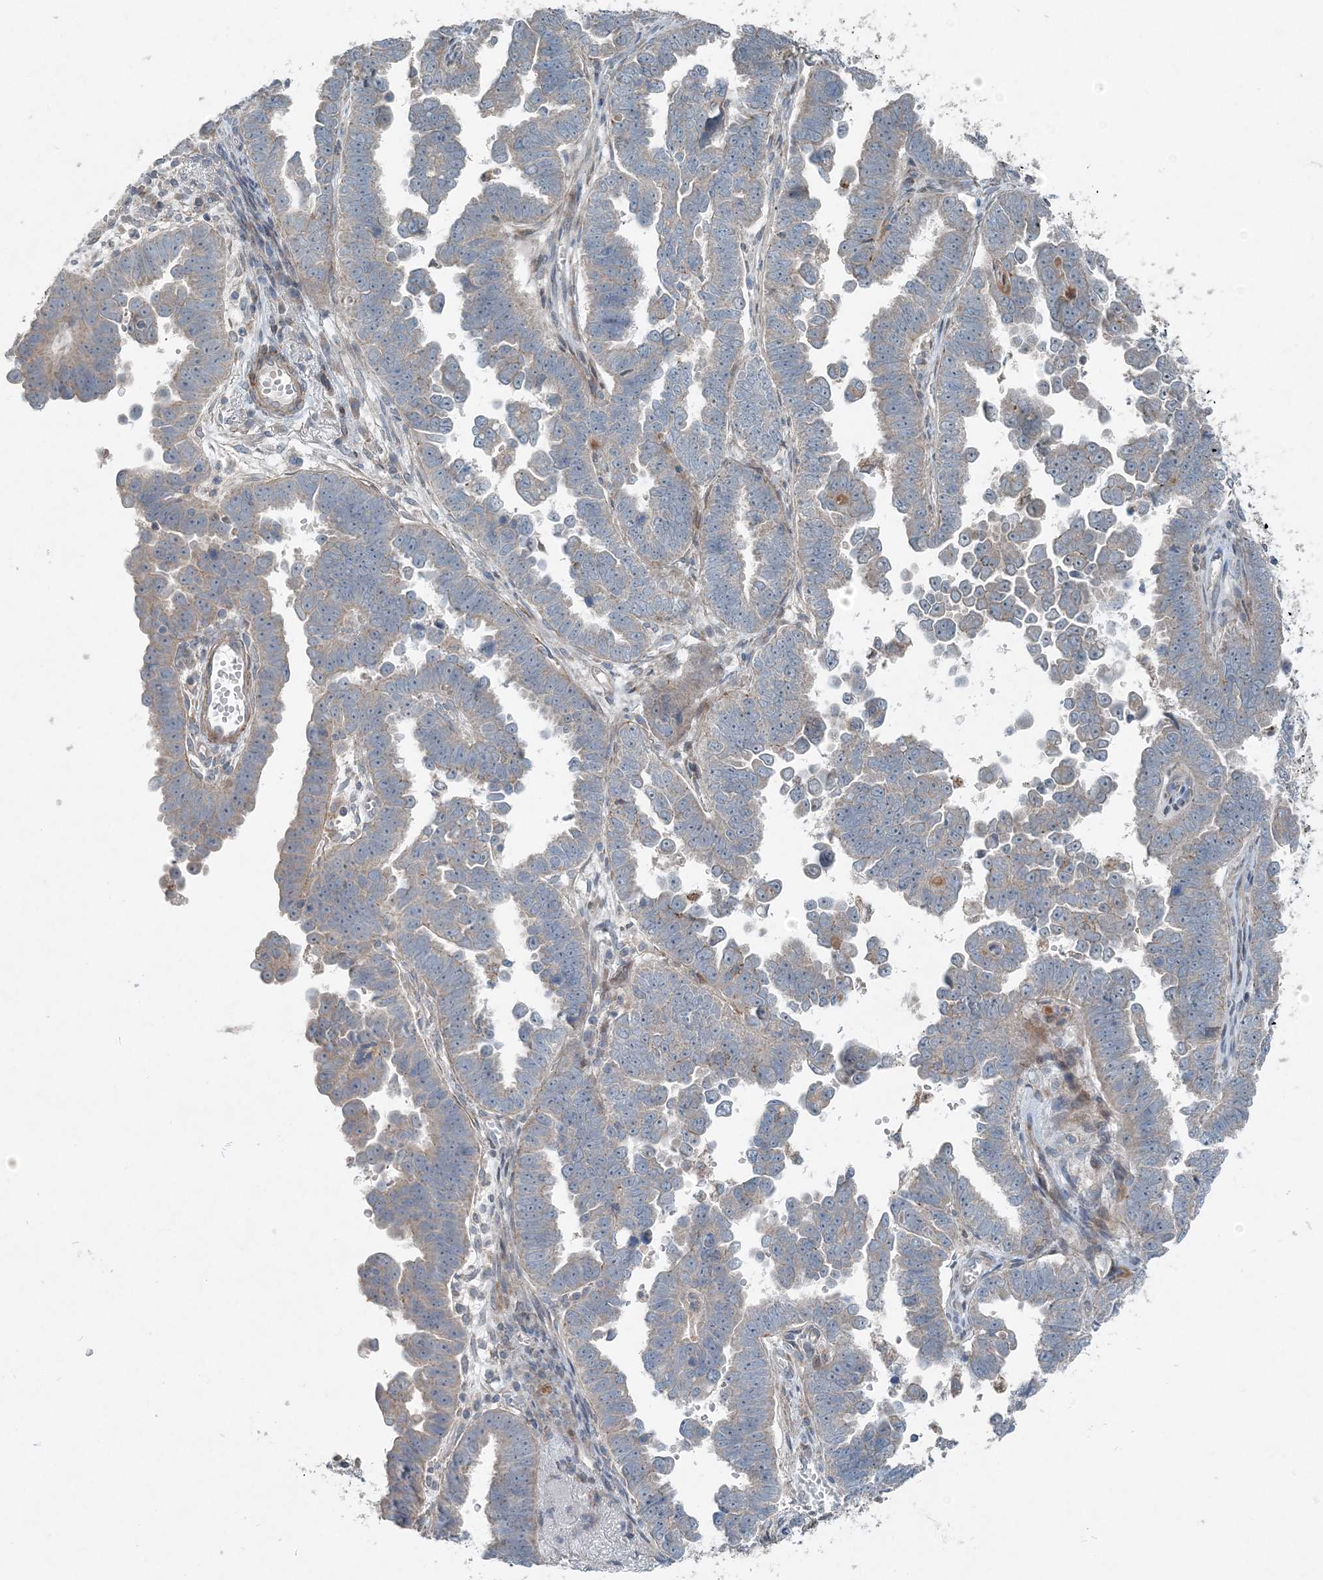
{"staining": {"intensity": "negative", "quantity": "none", "location": "none"}, "tissue": "endometrial cancer", "cell_type": "Tumor cells", "image_type": "cancer", "snomed": [{"axis": "morphology", "description": "Adenocarcinoma, NOS"}, {"axis": "topography", "description": "Endometrium"}], "caption": "Tumor cells show no significant protein positivity in endometrial cancer.", "gene": "INTU", "patient": {"sex": "female", "age": 75}}